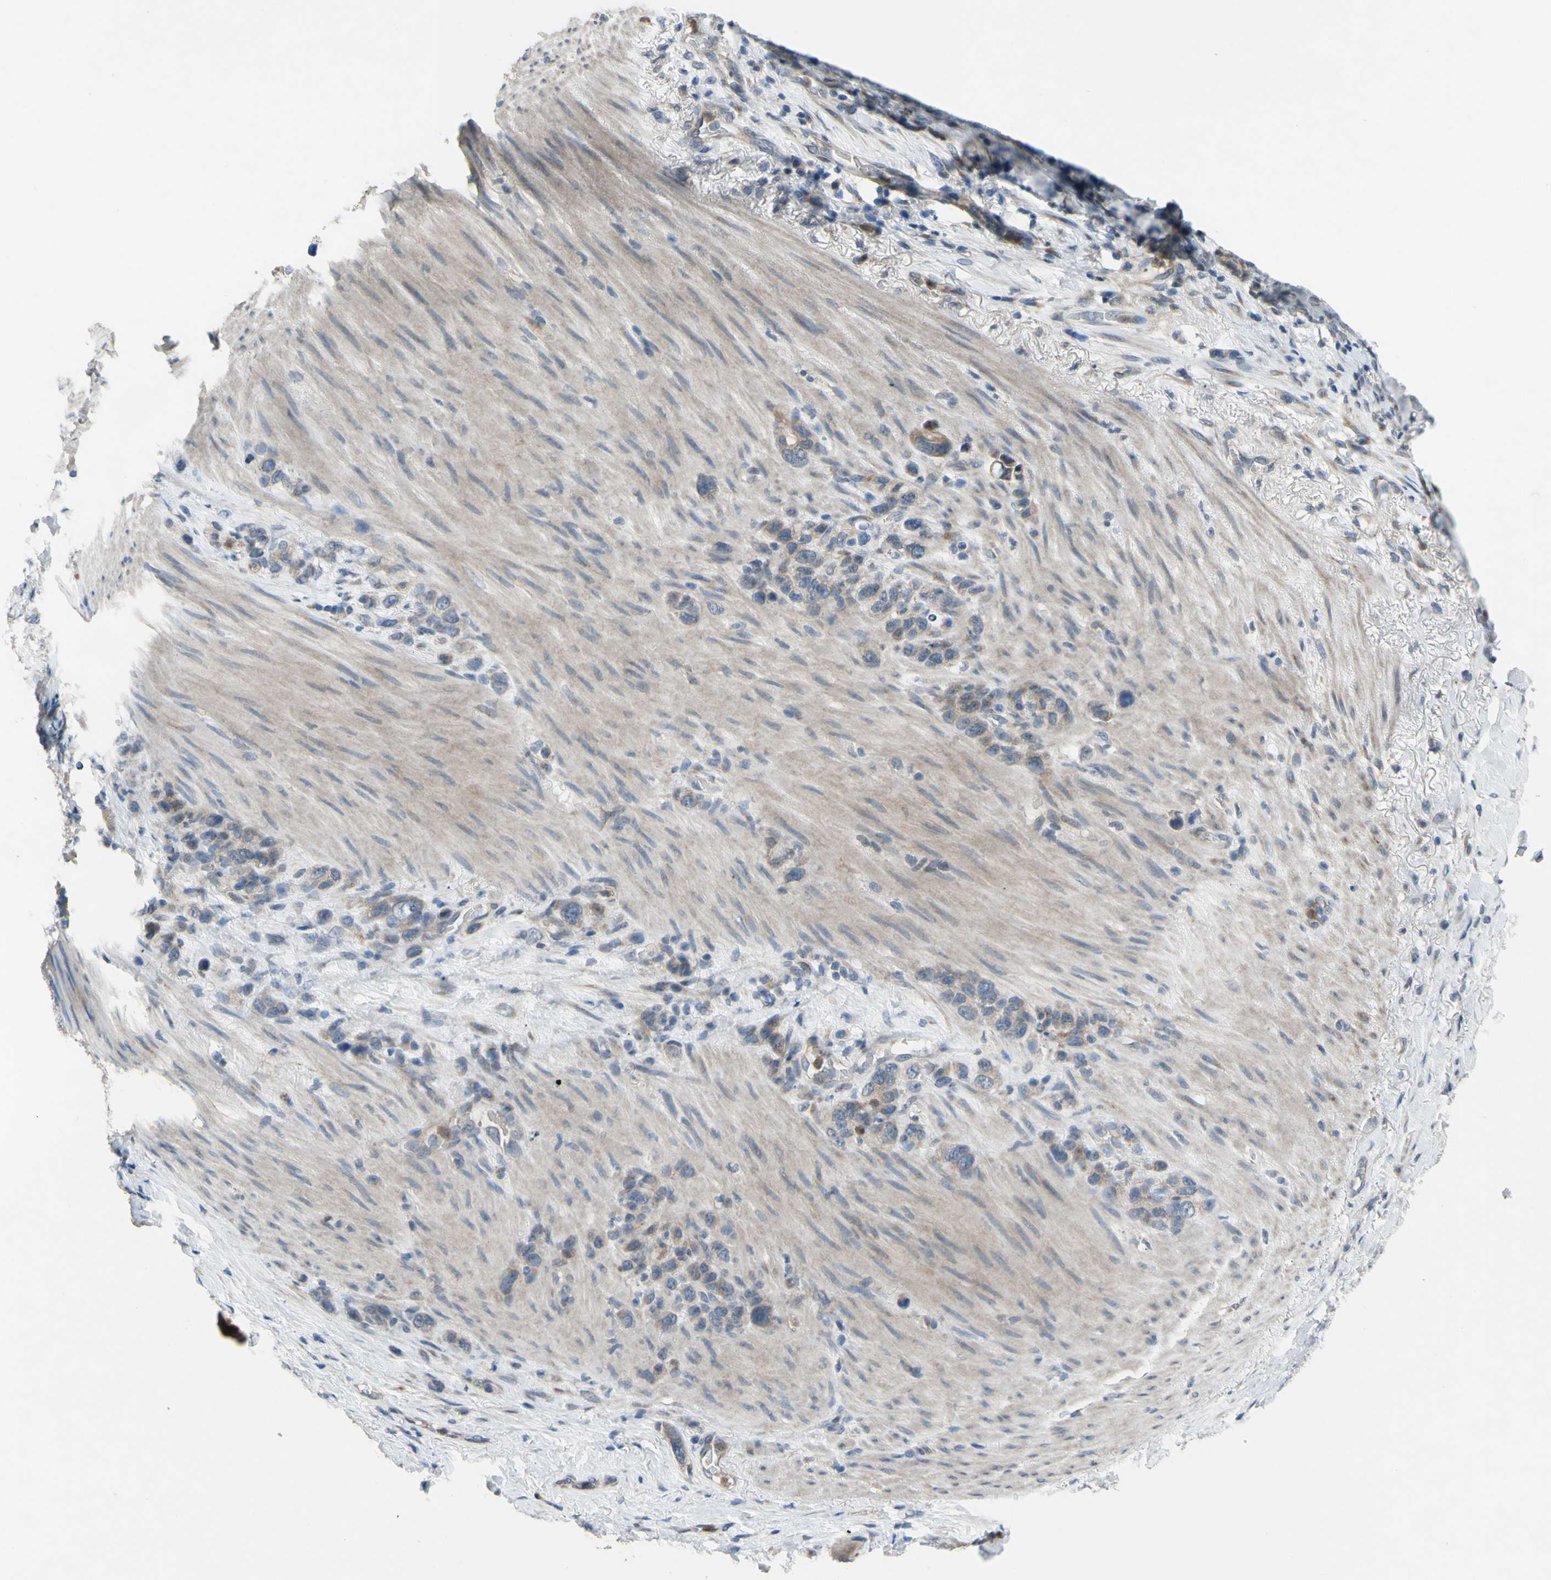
{"staining": {"intensity": "weak", "quantity": ">75%", "location": "cytoplasmic/membranous"}, "tissue": "stomach cancer", "cell_type": "Tumor cells", "image_type": "cancer", "snomed": [{"axis": "morphology", "description": "Adenocarcinoma, NOS"}, {"axis": "morphology", "description": "Adenocarcinoma, High grade"}, {"axis": "topography", "description": "Stomach, upper"}, {"axis": "topography", "description": "Stomach, lower"}], "caption": "Protein expression by immunohistochemistry shows weak cytoplasmic/membranous expression in approximately >75% of tumor cells in adenocarcinoma (stomach).", "gene": "GRAMD2B", "patient": {"sex": "female", "age": 65}}